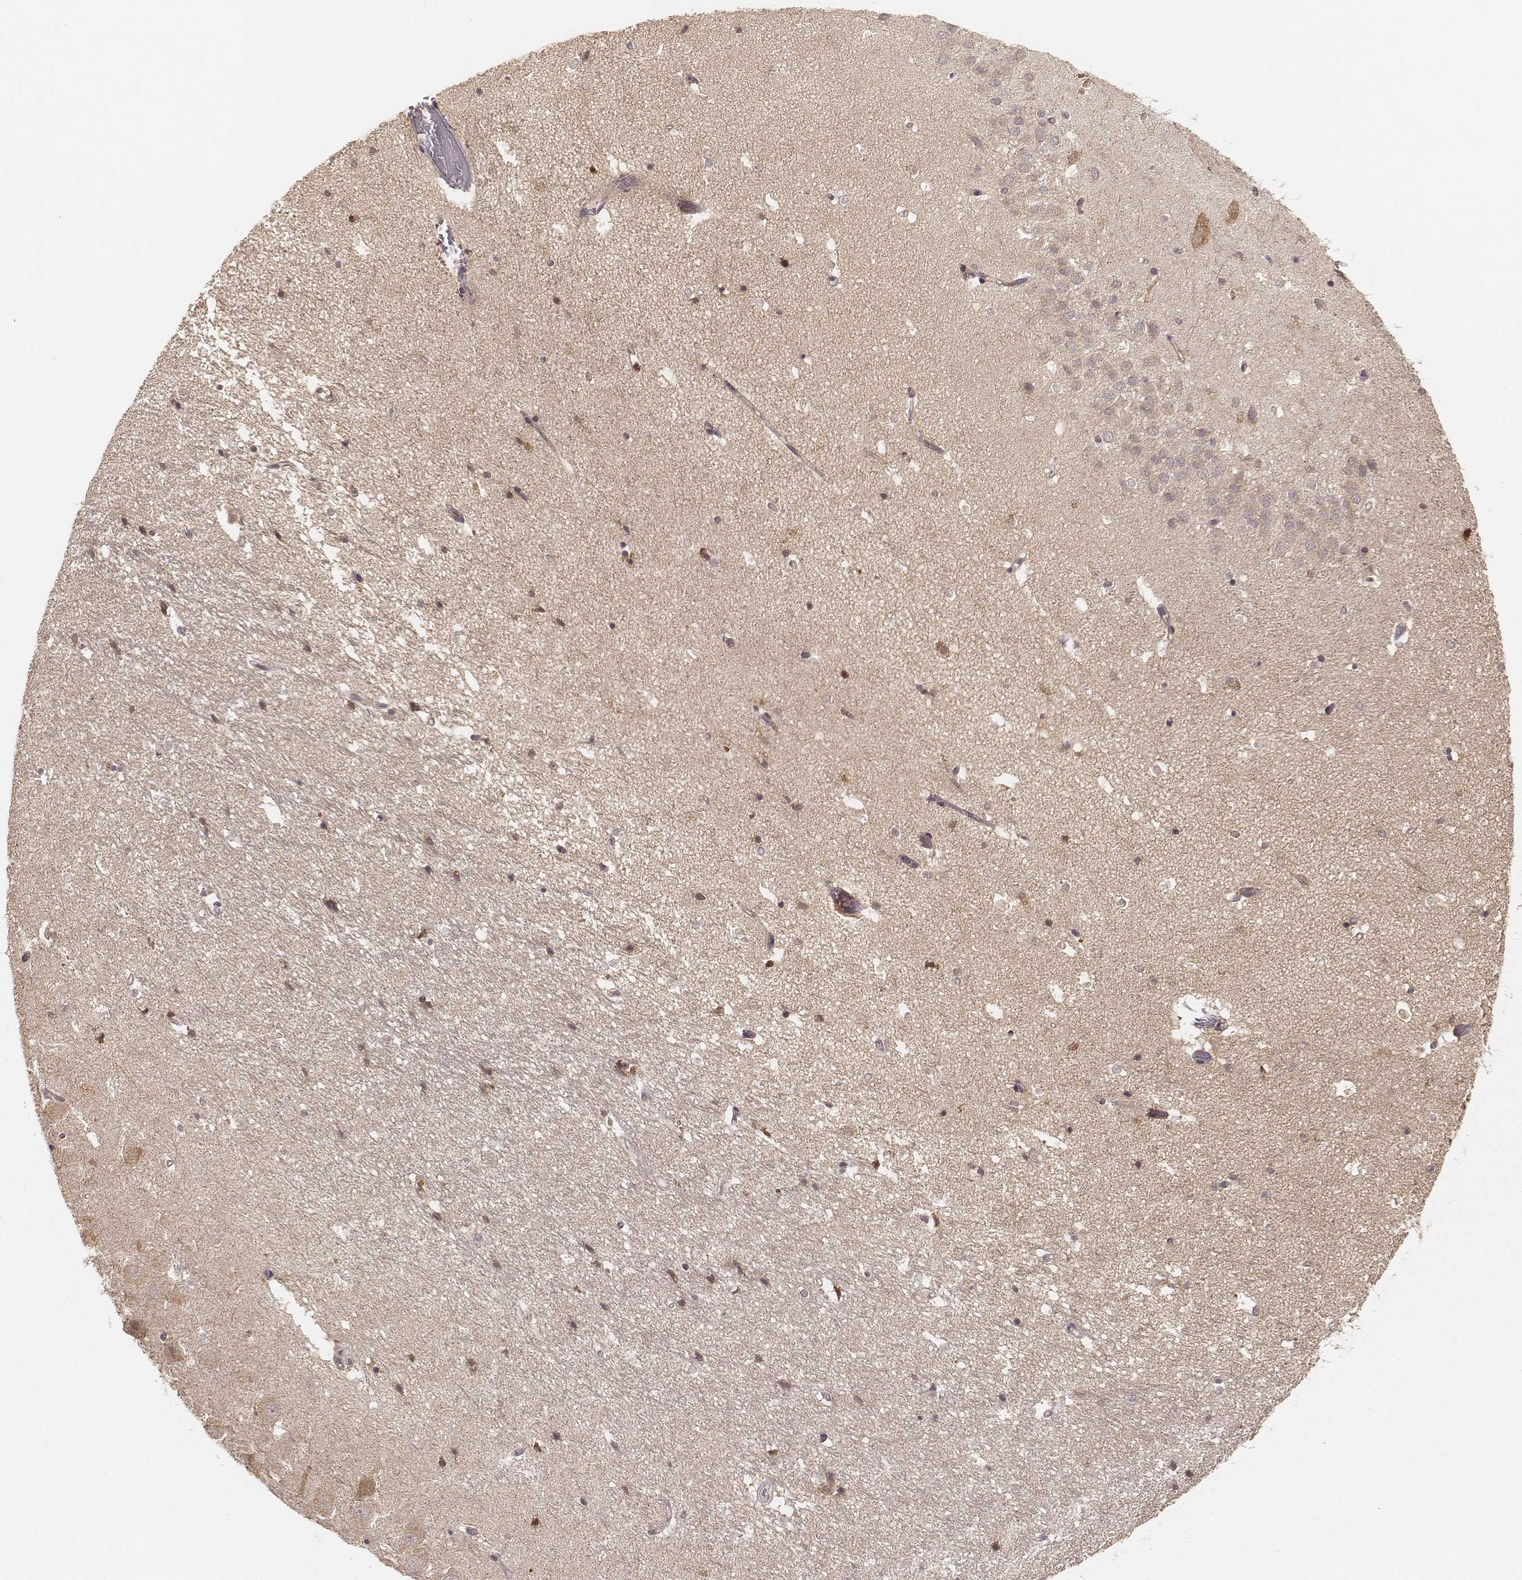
{"staining": {"intensity": "moderate", "quantity": ">75%", "location": "cytoplasmic/membranous,nuclear"}, "tissue": "hippocampus", "cell_type": "Glial cells", "image_type": "normal", "snomed": [{"axis": "morphology", "description": "Normal tissue, NOS"}, {"axis": "topography", "description": "Hippocampus"}], "caption": "Immunohistochemistry (IHC) of normal human hippocampus shows medium levels of moderate cytoplasmic/membranous,nuclear expression in approximately >75% of glial cells.", "gene": "CARS1", "patient": {"sex": "male", "age": 44}}